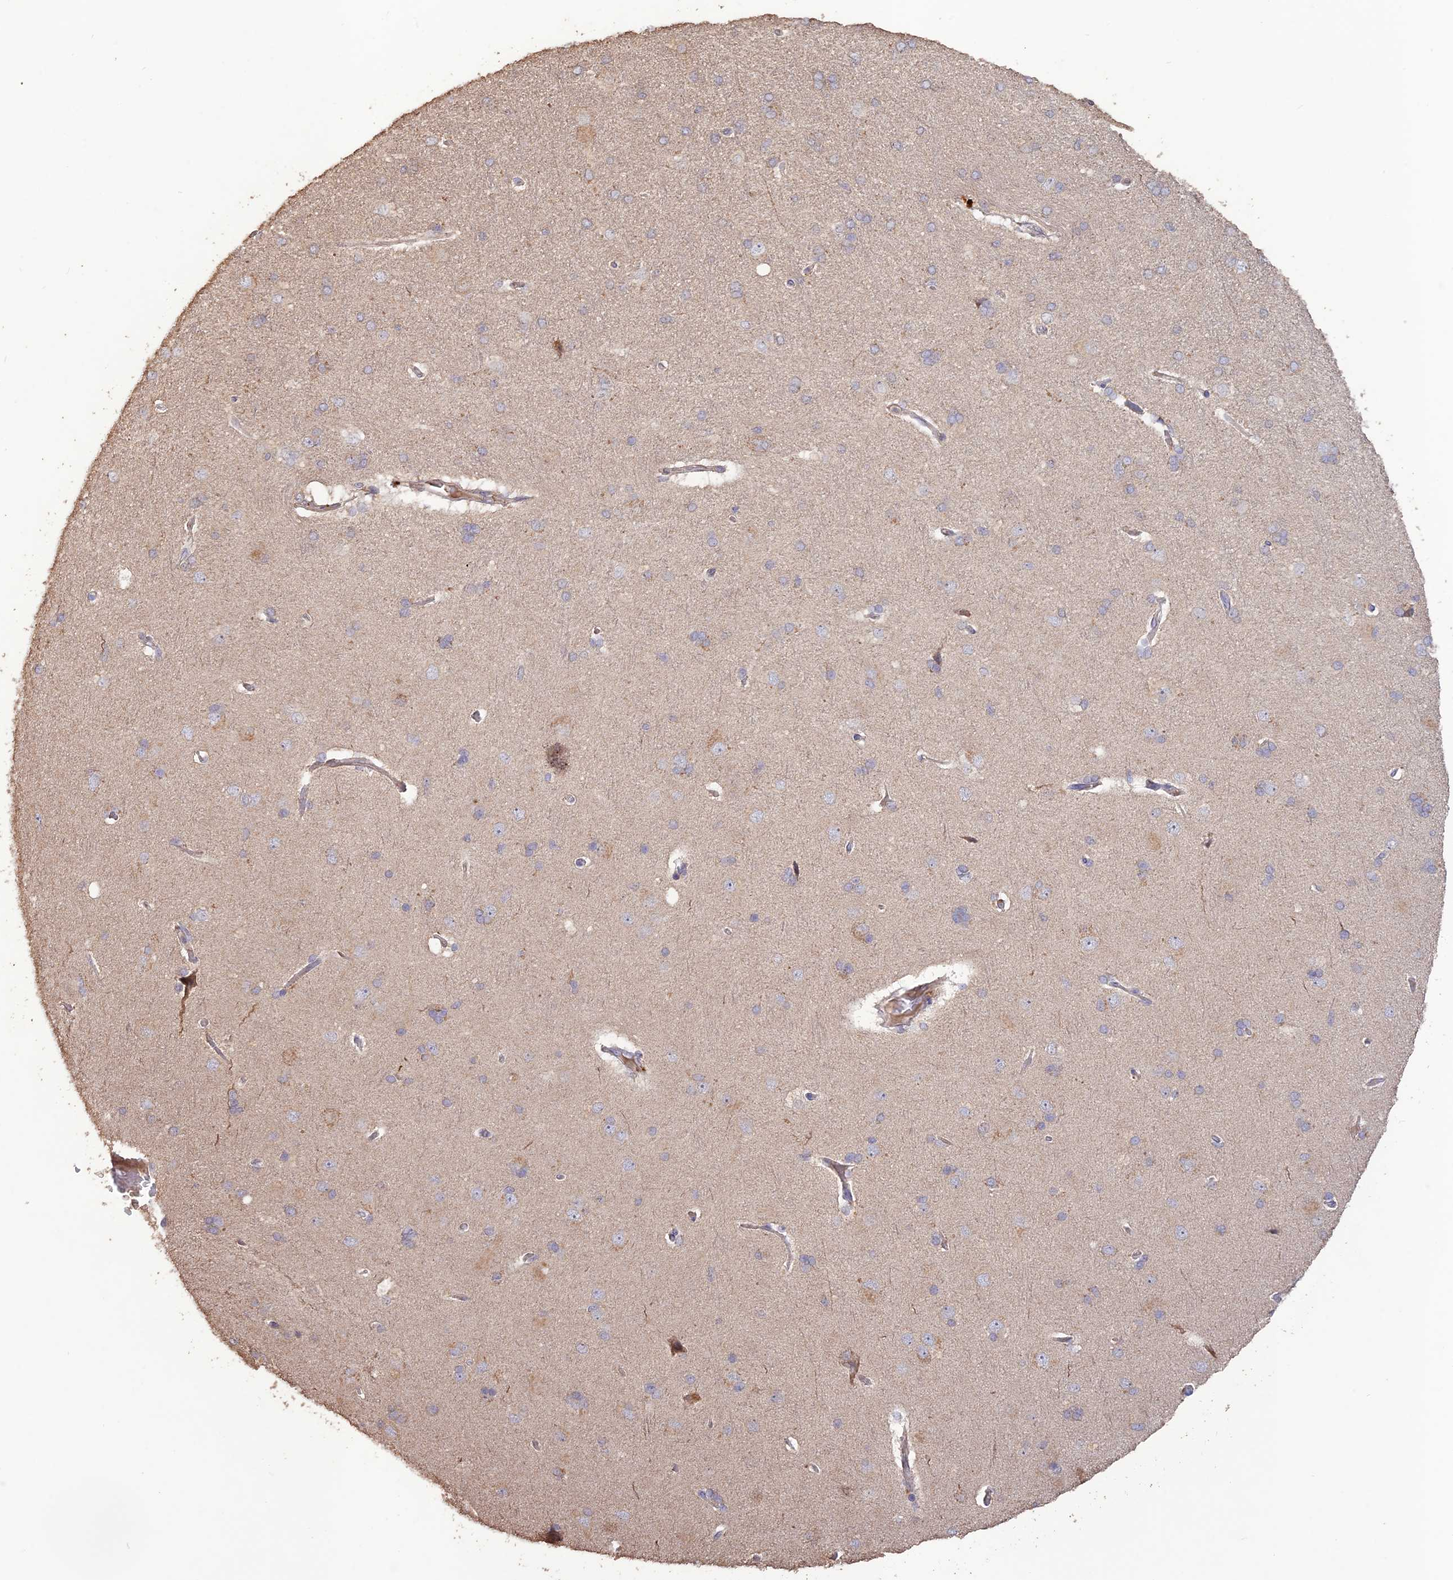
{"staining": {"intensity": "negative", "quantity": "none", "location": "none"}, "tissue": "cerebral cortex", "cell_type": "Endothelial cells", "image_type": "normal", "snomed": [{"axis": "morphology", "description": "Normal tissue, NOS"}, {"axis": "topography", "description": "Cerebral cortex"}], "caption": "The immunohistochemistry histopathology image has no significant positivity in endothelial cells of cerebral cortex. (DAB (3,3'-diaminobenzidine) immunohistochemistry (IHC) visualized using brightfield microscopy, high magnification).", "gene": "LAYN", "patient": {"sex": "male", "age": 62}}